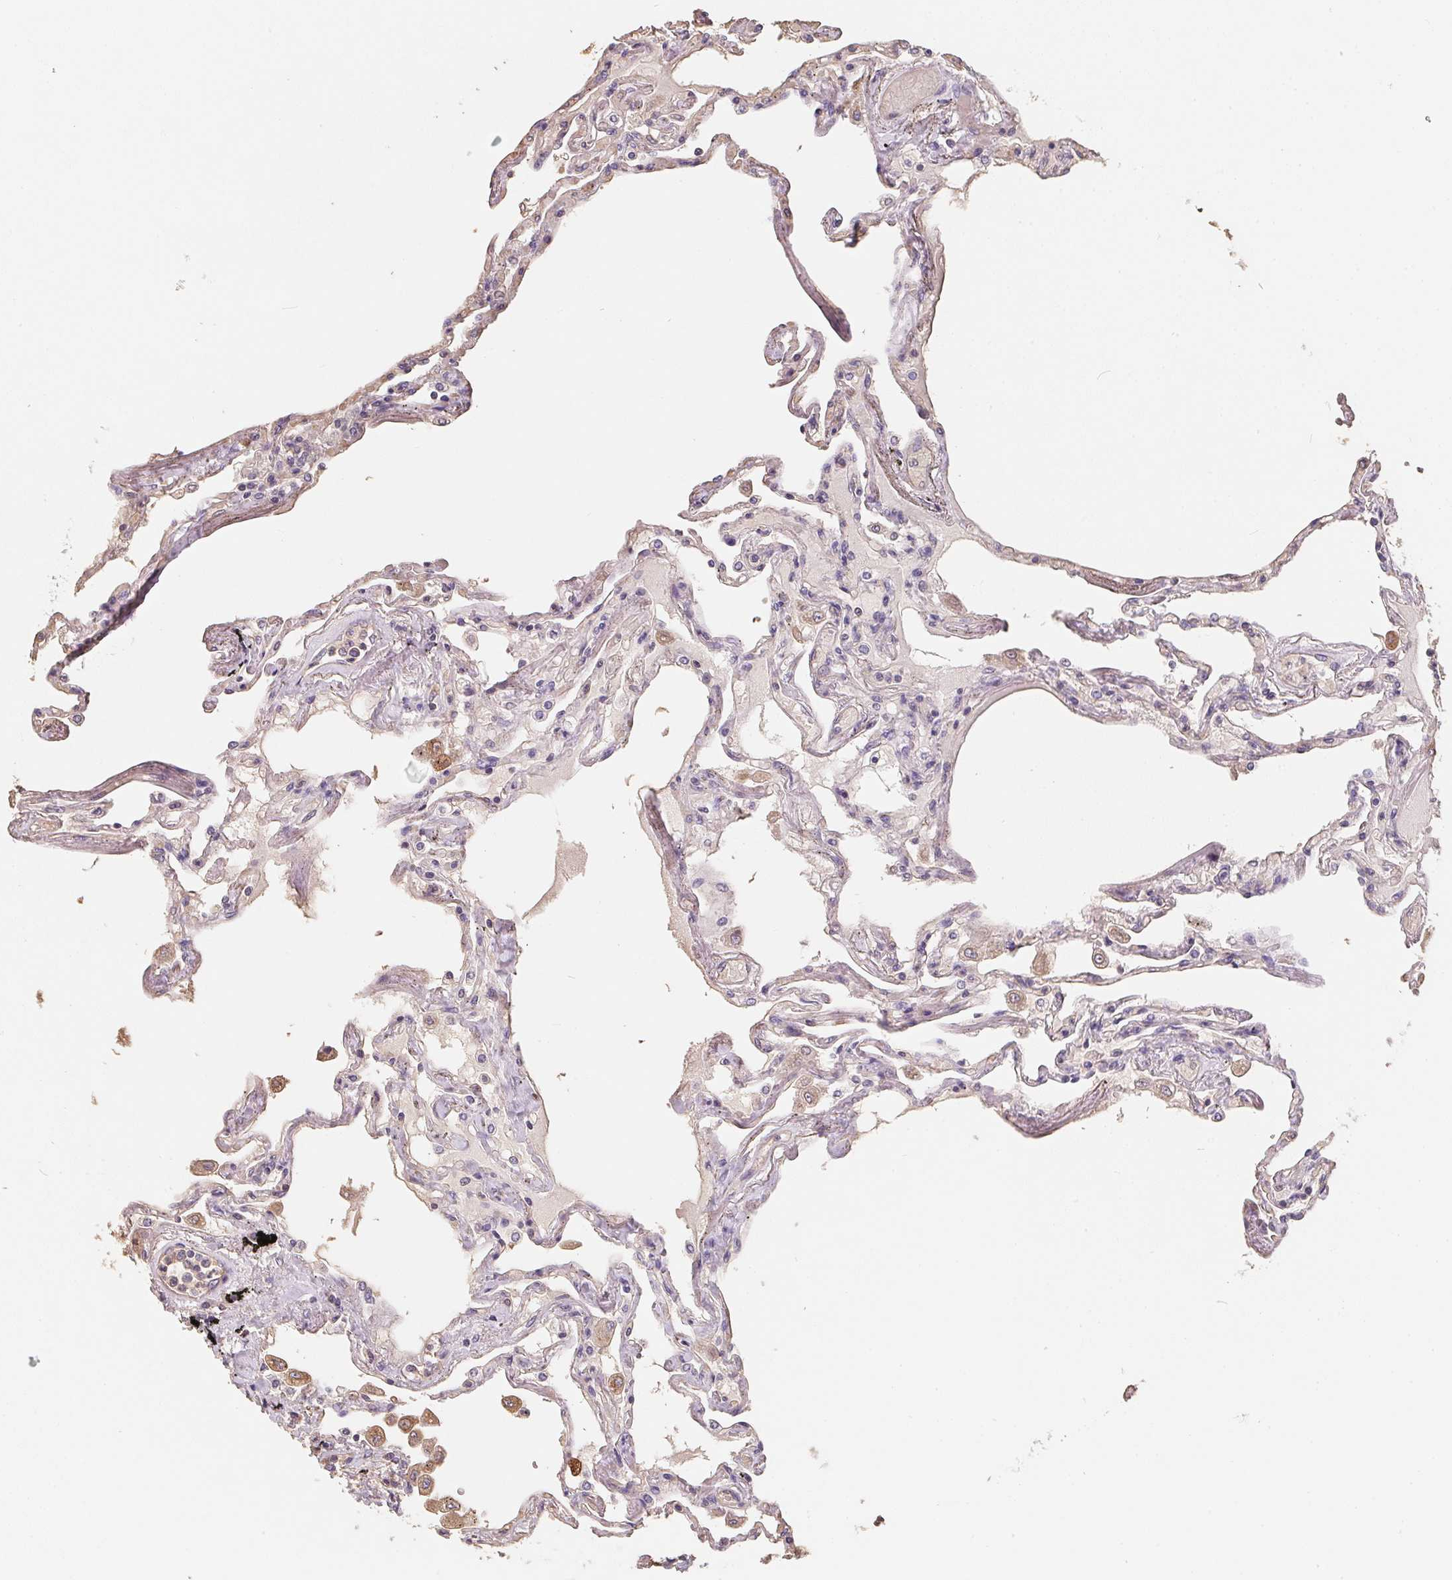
{"staining": {"intensity": "moderate", "quantity": "<25%", "location": "cytoplasmic/membranous"}, "tissue": "lung", "cell_type": "Alveolar cells", "image_type": "normal", "snomed": [{"axis": "morphology", "description": "Normal tissue, NOS"}, {"axis": "morphology", "description": "Adenocarcinoma, NOS"}, {"axis": "topography", "description": "Cartilage tissue"}, {"axis": "topography", "description": "Lung"}], "caption": "About <25% of alveolar cells in normal lung show moderate cytoplasmic/membranous protein staining as visualized by brown immunohistochemical staining.", "gene": "TBKBP1", "patient": {"sex": "female", "age": 67}}